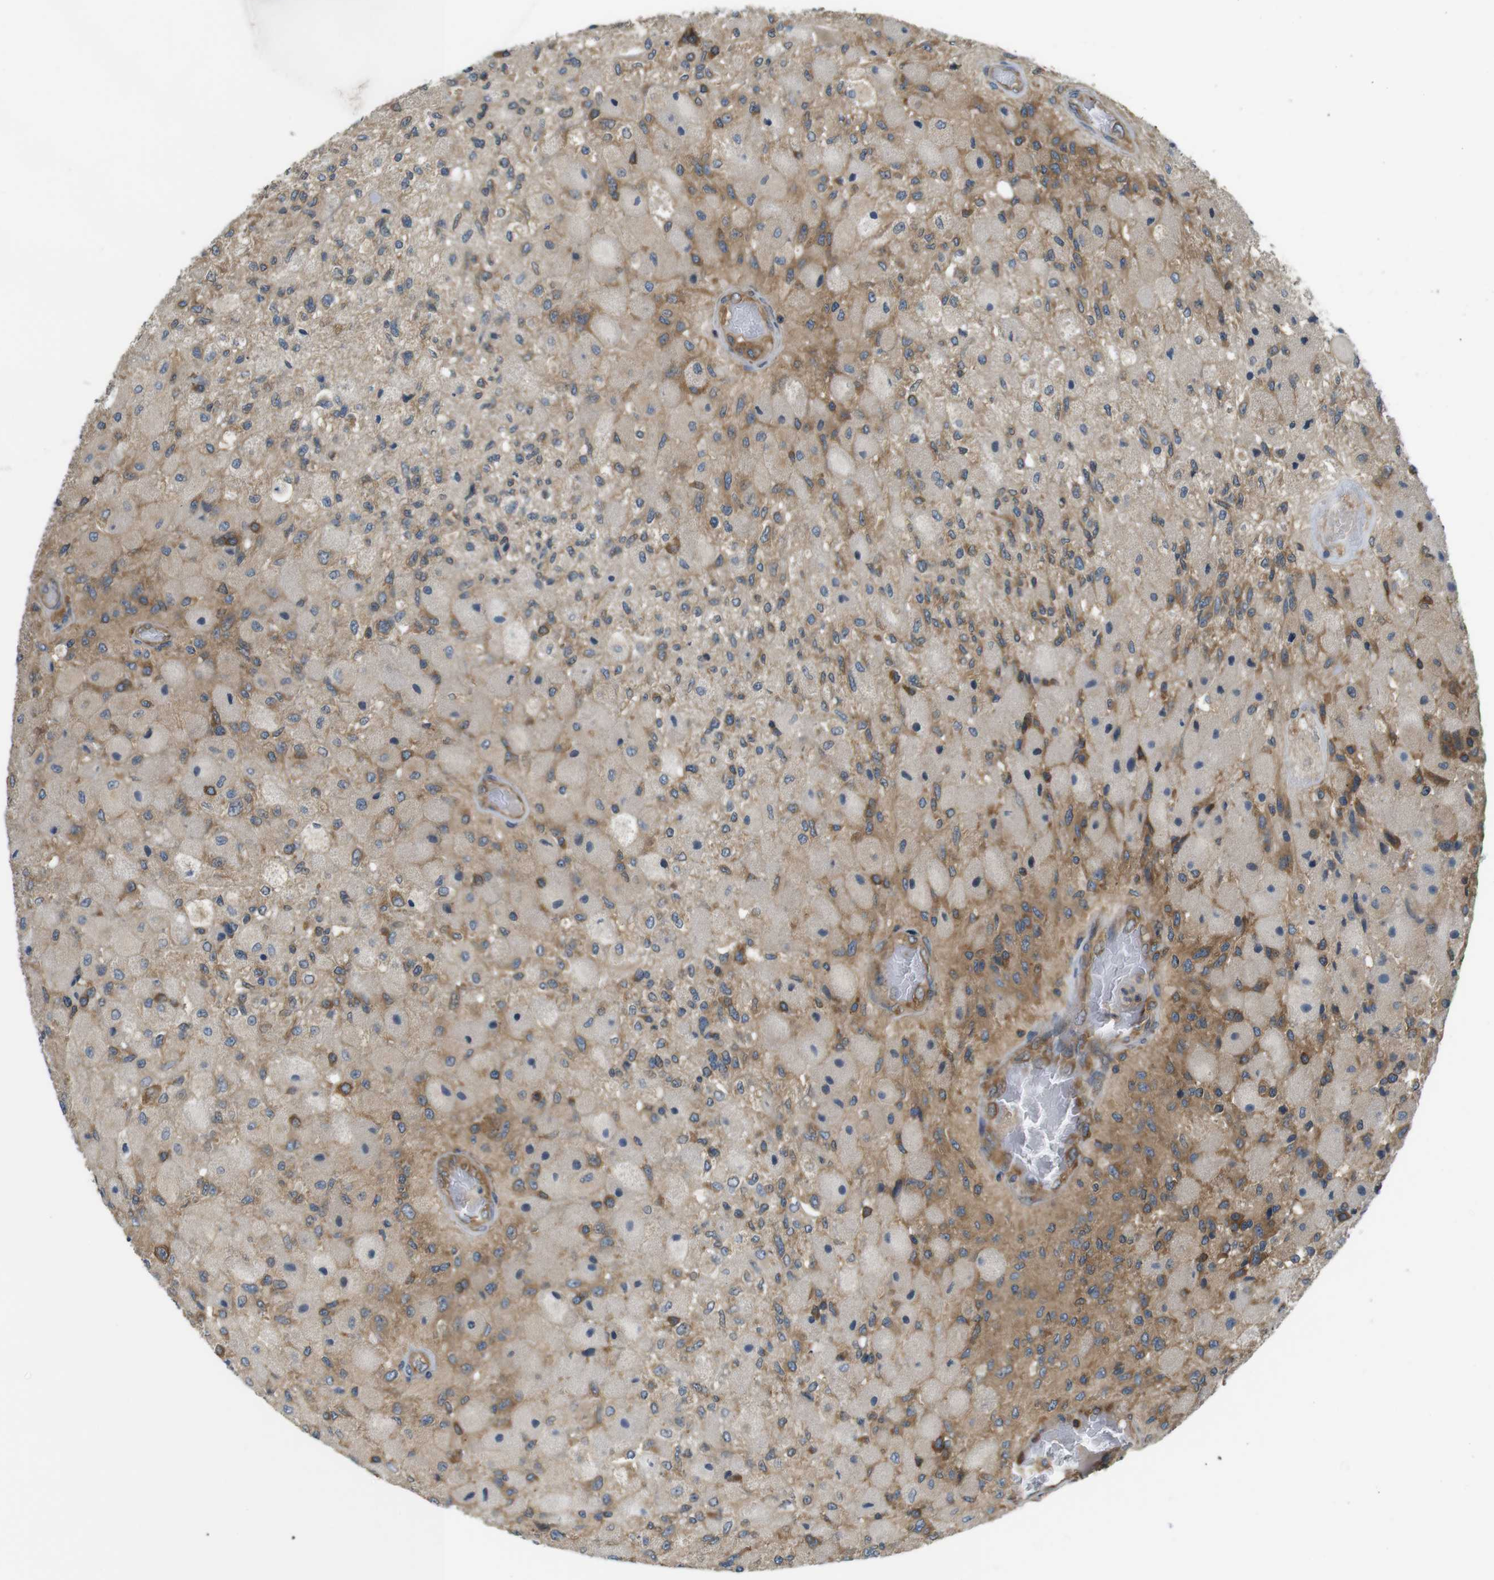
{"staining": {"intensity": "moderate", "quantity": "<25%", "location": "cytoplasmic/membranous"}, "tissue": "glioma", "cell_type": "Tumor cells", "image_type": "cancer", "snomed": [{"axis": "morphology", "description": "Normal tissue, NOS"}, {"axis": "morphology", "description": "Glioma, malignant, High grade"}, {"axis": "topography", "description": "Cerebral cortex"}], "caption": "IHC of glioma shows low levels of moderate cytoplasmic/membranous expression in about <25% of tumor cells. (brown staining indicates protein expression, while blue staining denotes nuclei).", "gene": "TSC1", "patient": {"sex": "male", "age": 77}}